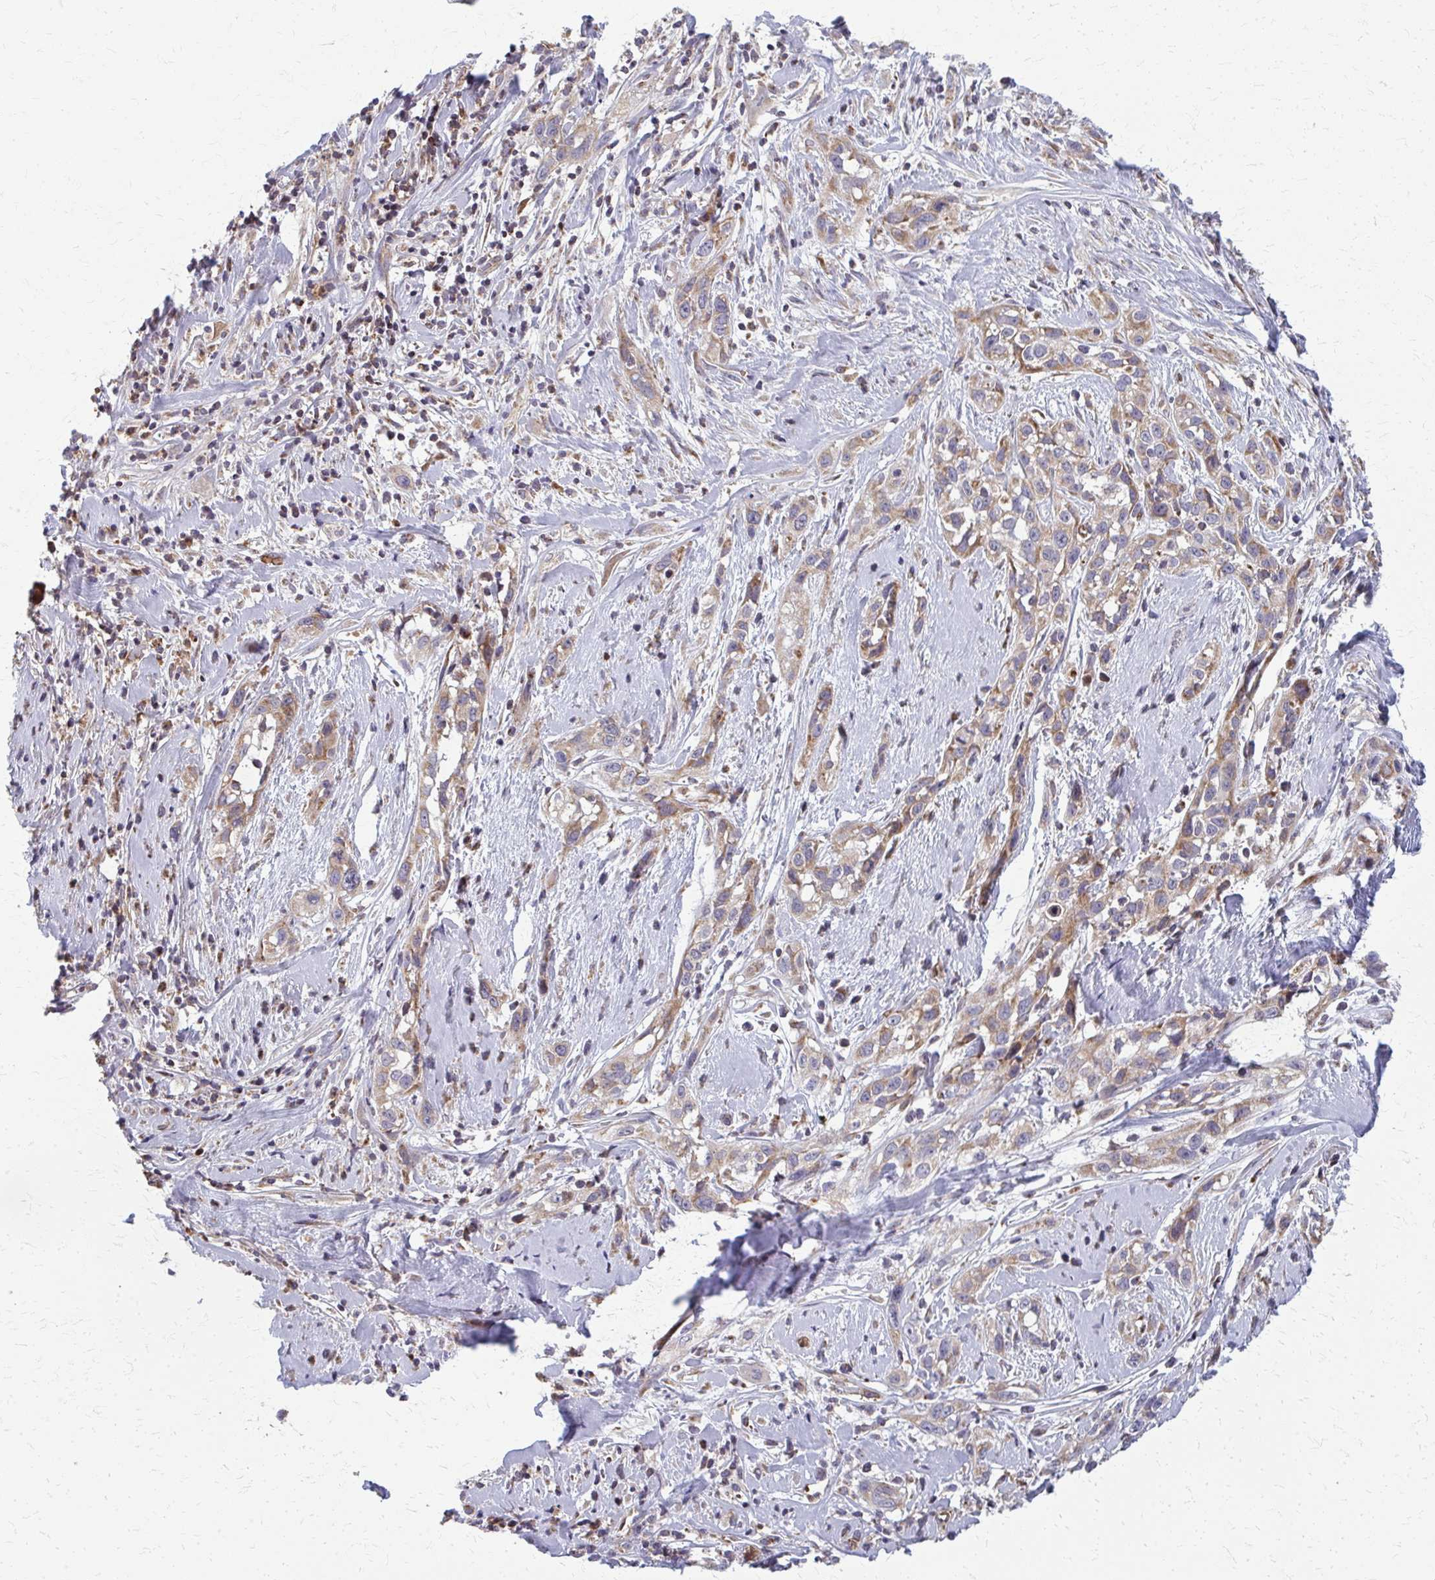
{"staining": {"intensity": "moderate", "quantity": ">75%", "location": "cytoplasmic/membranous"}, "tissue": "skin cancer", "cell_type": "Tumor cells", "image_type": "cancer", "snomed": [{"axis": "morphology", "description": "Squamous cell carcinoma, NOS"}, {"axis": "topography", "description": "Skin"}], "caption": "Skin cancer stained with immunohistochemistry shows moderate cytoplasmic/membranous positivity in about >75% of tumor cells.", "gene": "MCCC1", "patient": {"sex": "male", "age": 82}}